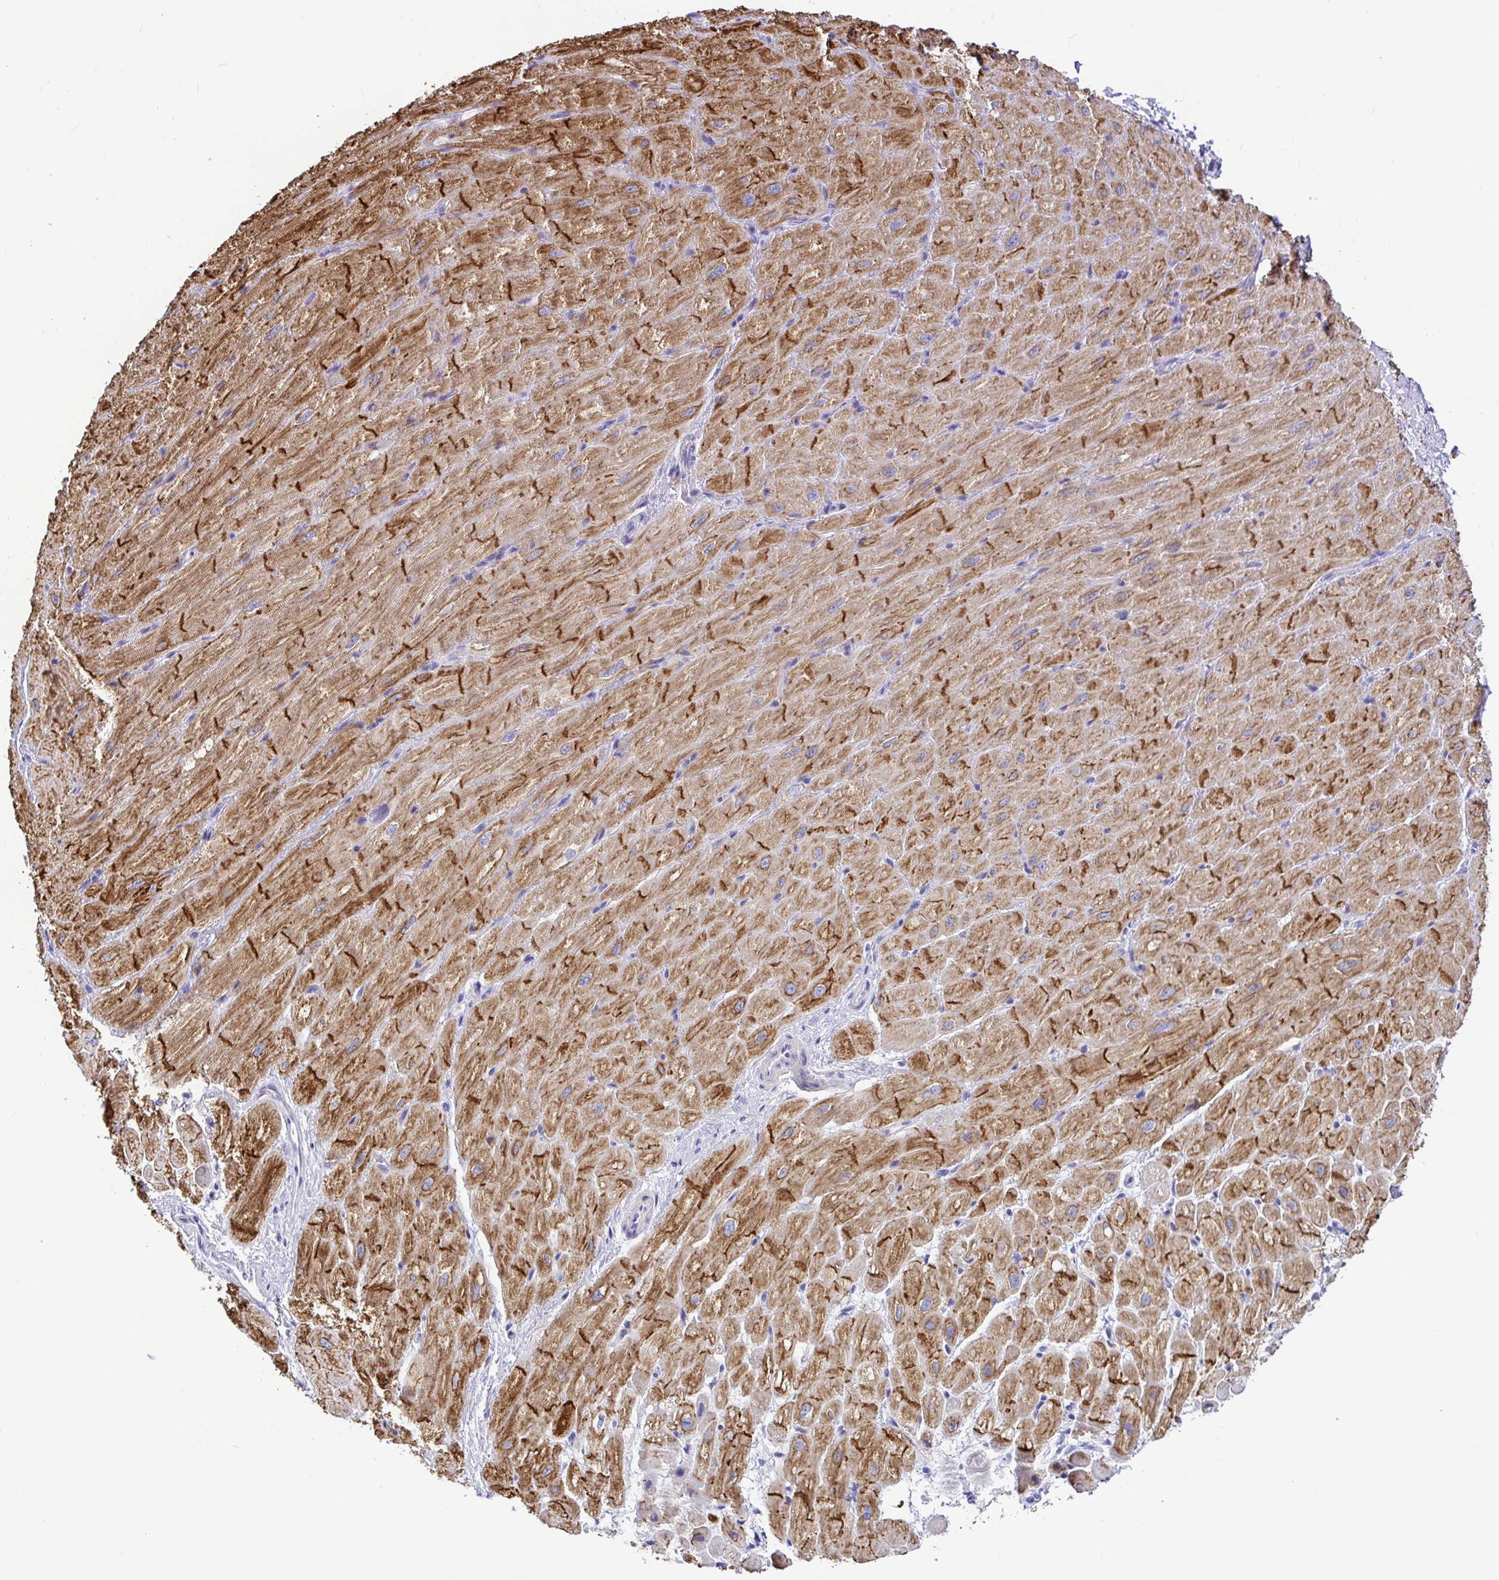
{"staining": {"intensity": "moderate", "quantity": ">75%", "location": "cytoplasmic/membranous"}, "tissue": "heart muscle", "cell_type": "Cardiomyocytes", "image_type": "normal", "snomed": [{"axis": "morphology", "description": "Normal tissue, NOS"}, {"axis": "topography", "description": "Heart"}], "caption": "Protein expression analysis of benign heart muscle displays moderate cytoplasmic/membranous staining in approximately >75% of cardiomyocytes.", "gene": "BACE2", "patient": {"sex": "male", "age": 62}}